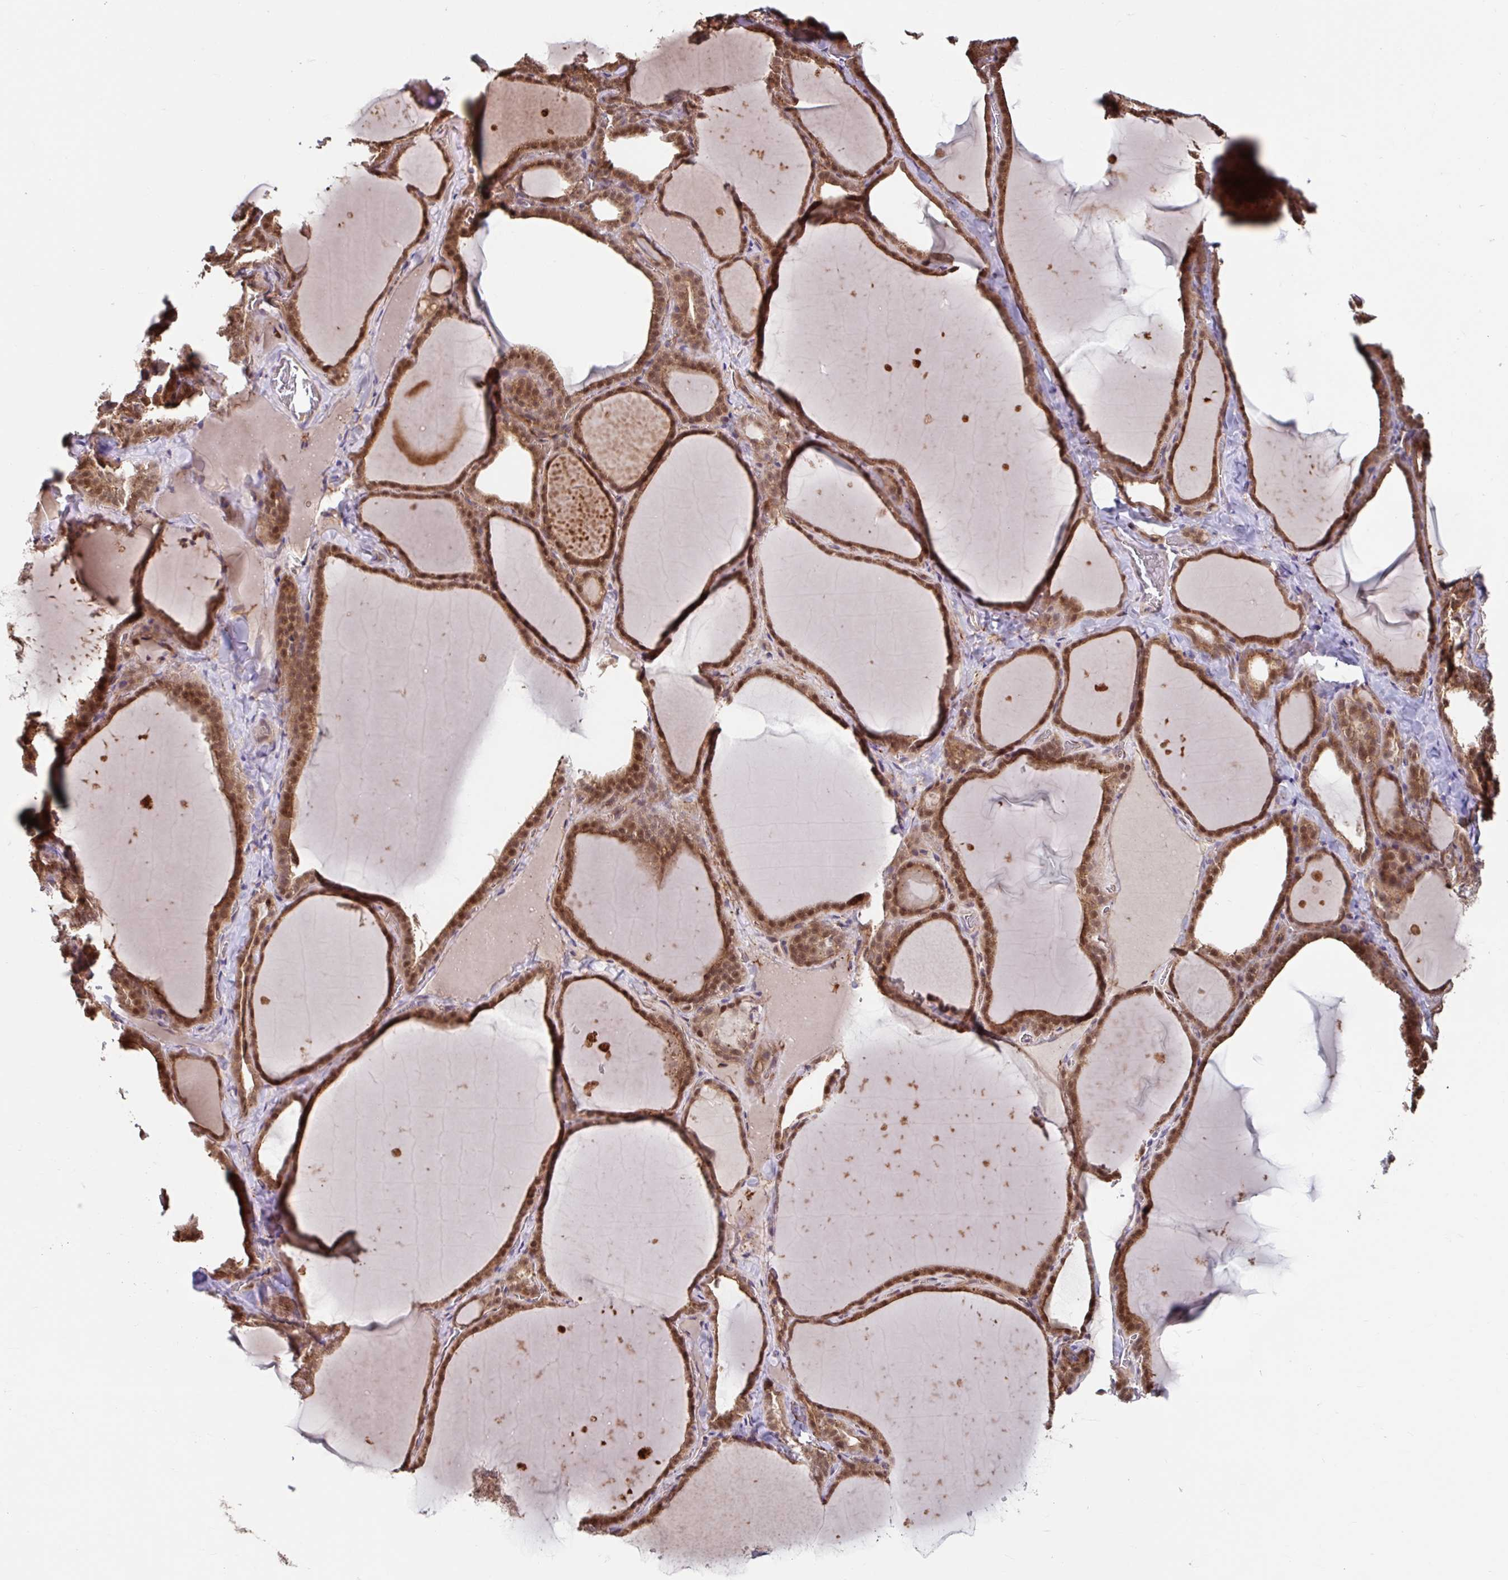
{"staining": {"intensity": "moderate", "quantity": ">75%", "location": "cytoplasmic/membranous,nuclear"}, "tissue": "thyroid gland", "cell_type": "Glandular cells", "image_type": "normal", "snomed": [{"axis": "morphology", "description": "Normal tissue, NOS"}, {"axis": "topography", "description": "Thyroid gland"}], "caption": "Protein positivity by immunohistochemistry shows moderate cytoplasmic/membranous,nuclear staining in about >75% of glandular cells in normal thyroid gland. Nuclei are stained in blue.", "gene": "STYXL1", "patient": {"sex": "female", "age": 22}}